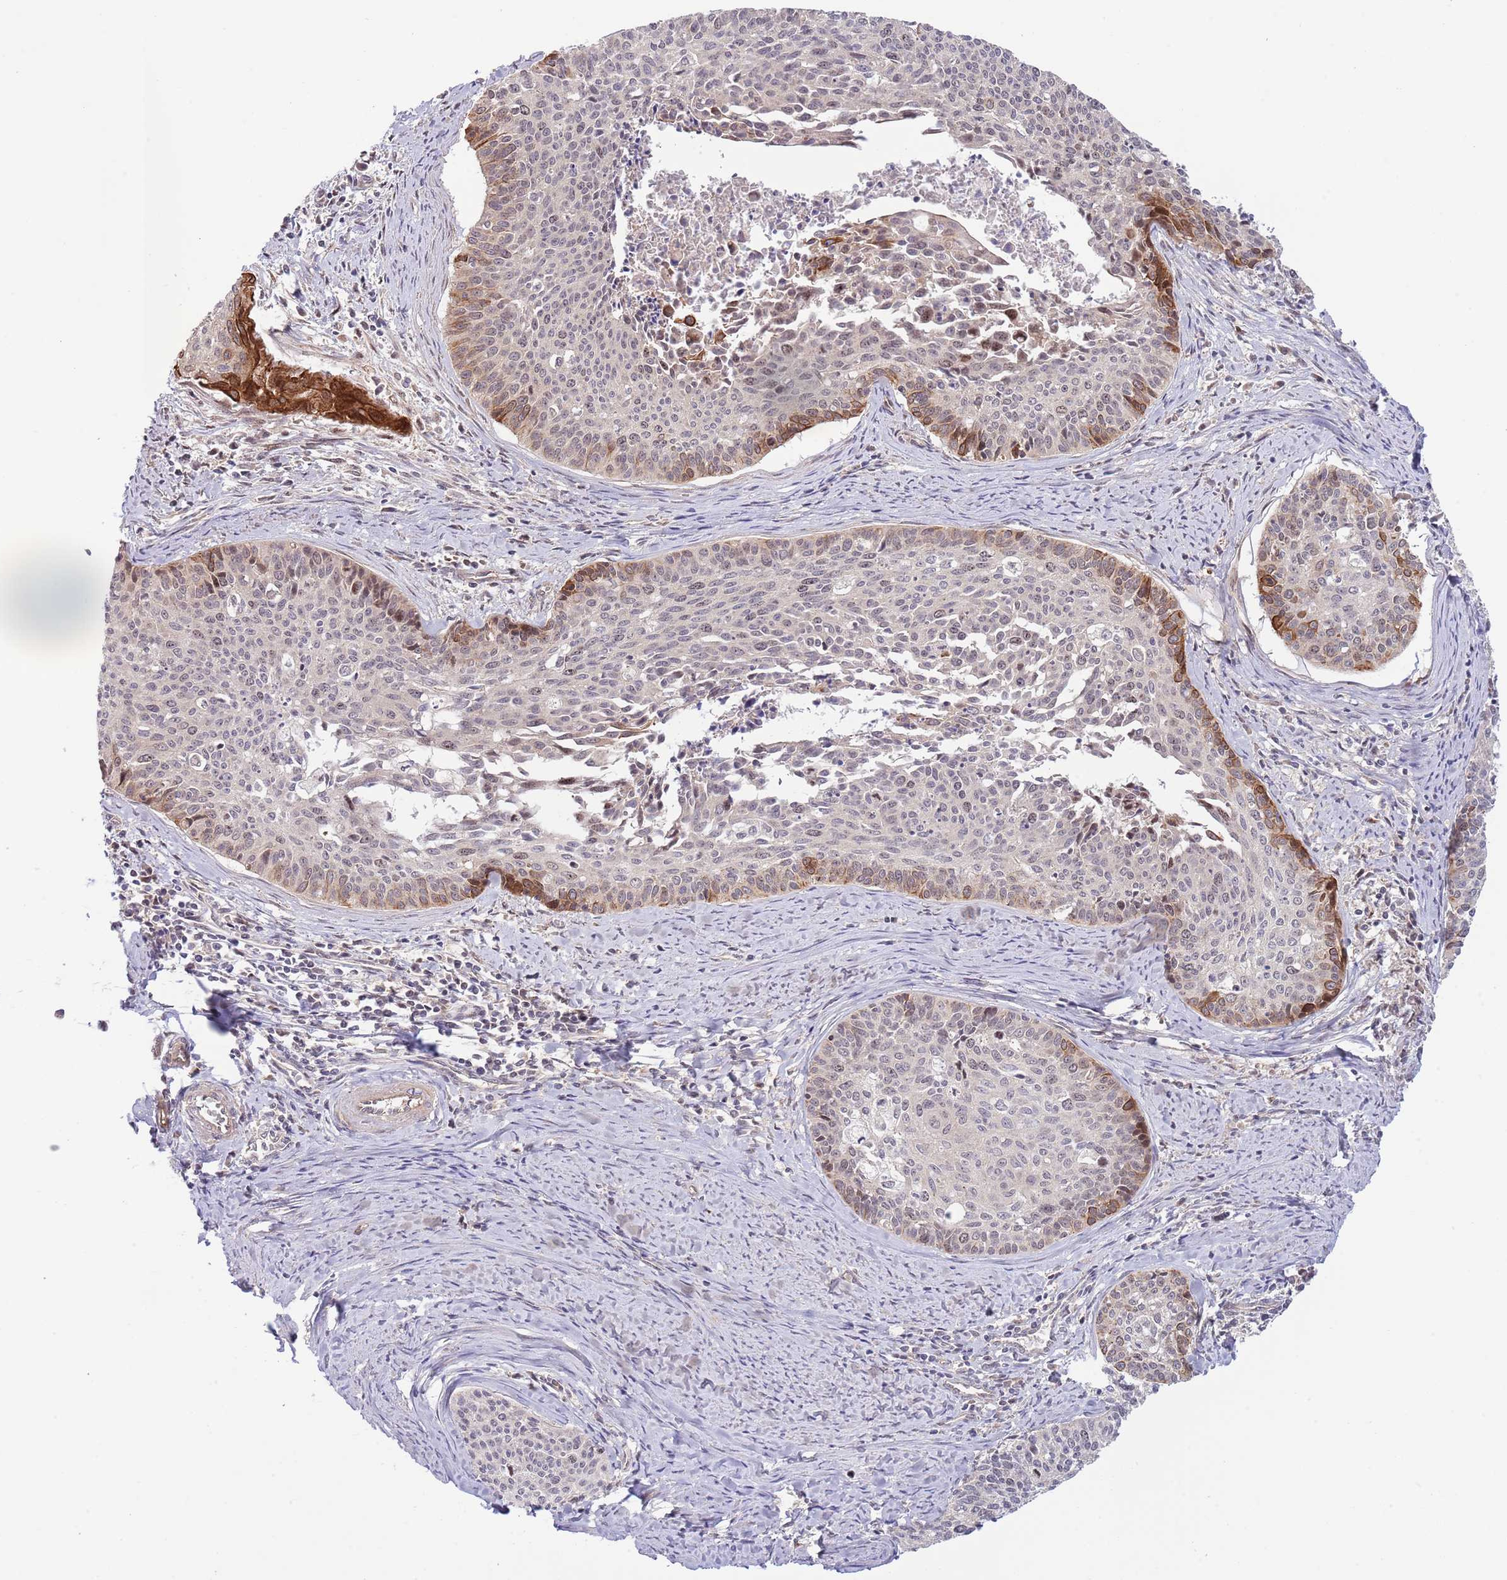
{"staining": {"intensity": "strong", "quantity": "<25%", "location": "cytoplasmic/membranous"}, "tissue": "cervical cancer", "cell_type": "Tumor cells", "image_type": "cancer", "snomed": [{"axis": "morphology", "description": "Squamous cell carcinoma, NOS"}, {"axis": "topography", "description": "Cervix"}], "caption": "High-power microscopy captured an immunohistochemistry histopathology image of cervical cancer (squamous cell carcinoma), revealing strong cytoplasmic/membranous positivity in about <25% of tumor cells. The staining was performed using DAB to visualize the protein expression in brown, while the nuclei were stained in blue with hematoxylin (Magnification: 20x).", "gene": "PRR16", "patient": {"sex": "female", "age": 55}}